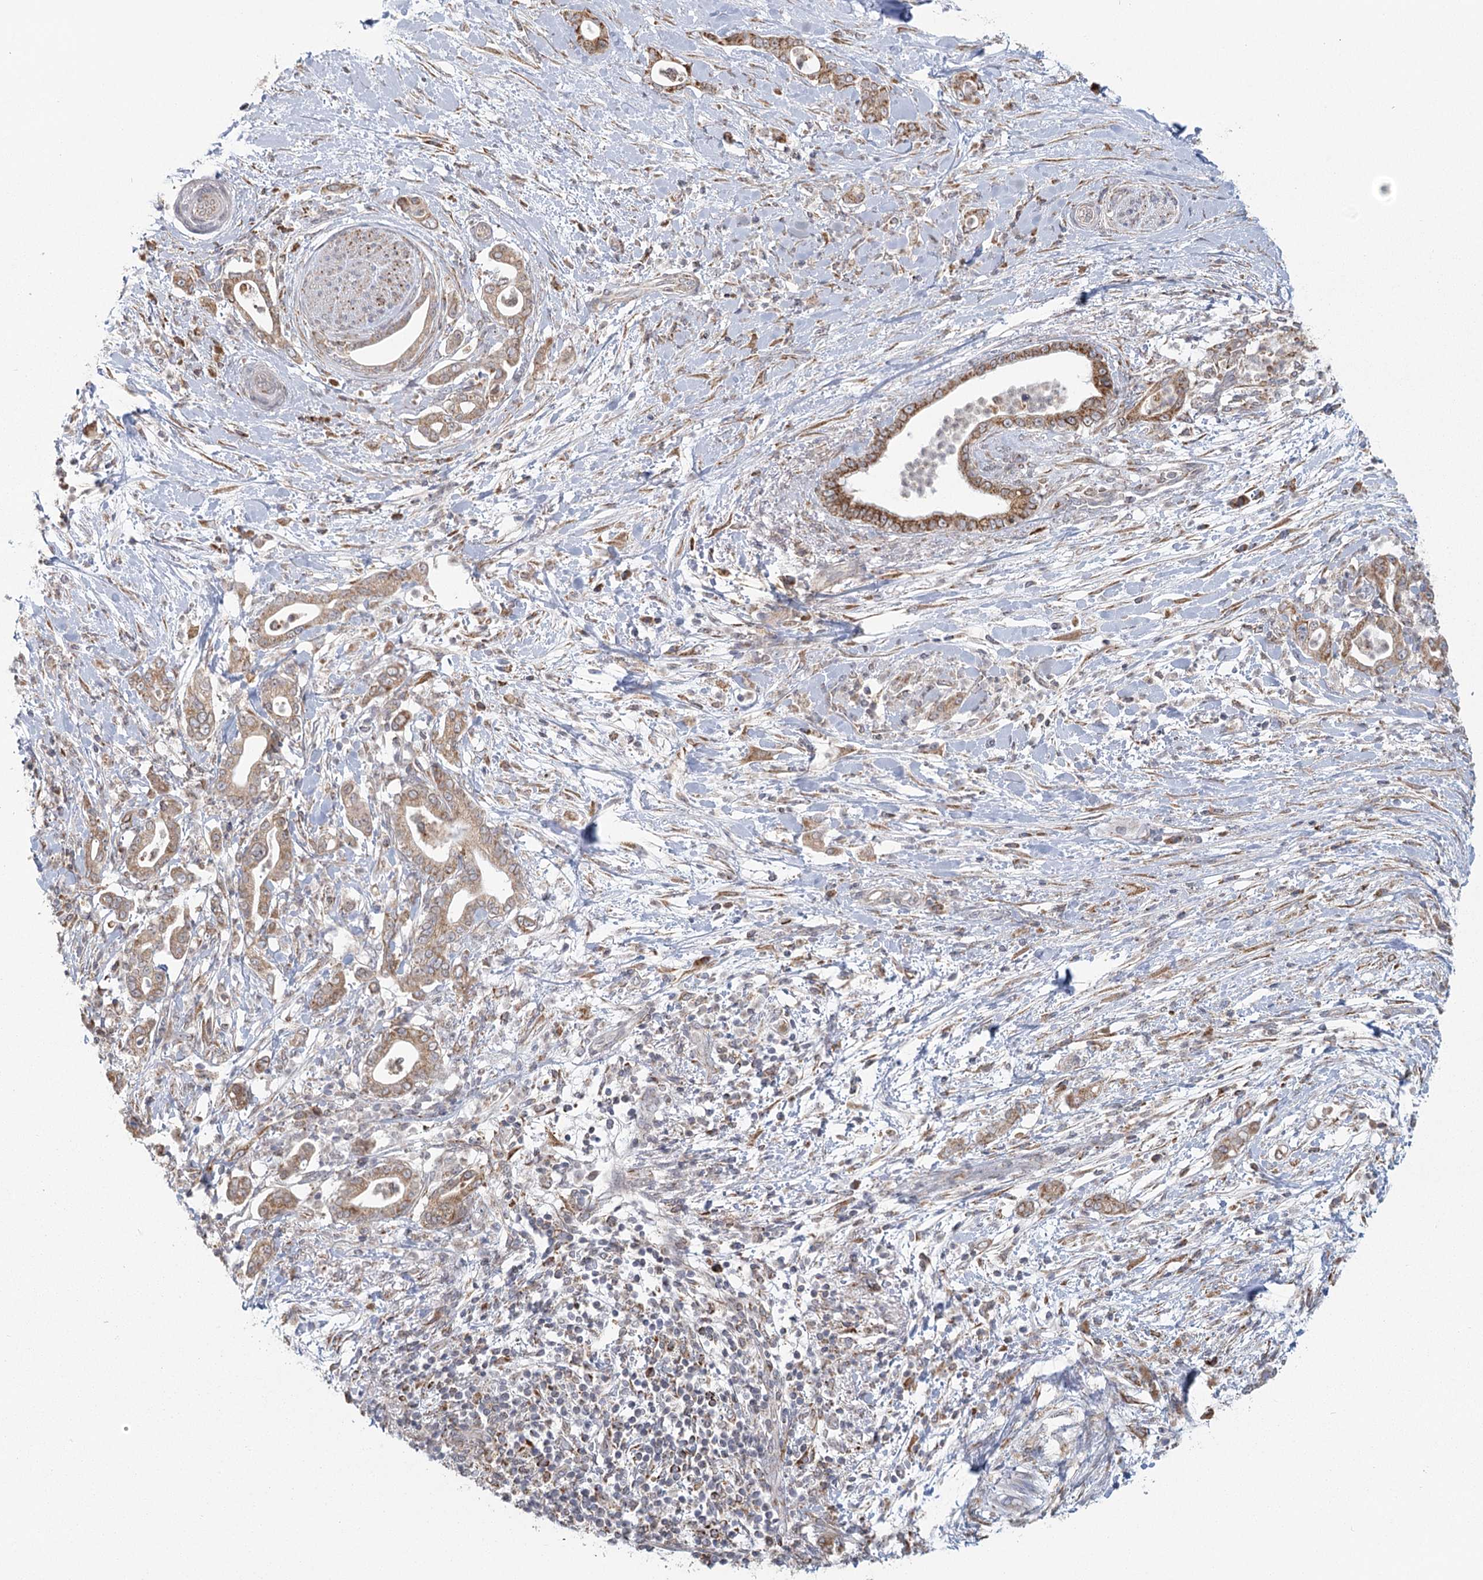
{"staining": {"intensity": "moderate", "quantity": ">75%", "location": "cytoplasmic/membranous"}, "tissue": "pancreatic cancer", "cell_type": "Tumor cells", "image_type": "cancer", "snomed": [{"axis": "morphology", "description": "Adenocarcinoma, NOS"}, {"axis": "topography", "description": "Pancreas"}], "caption": "High-power microscopy captured an immunohistochemistry (IHC) micrograph of adenocarcinoma (pancreatic), revealing moderate cytoplasmic/membranous staining in approximately >75% of tumor cells.", "gene": "LACTB", "patient": {"sex": "female", "age": 55}}